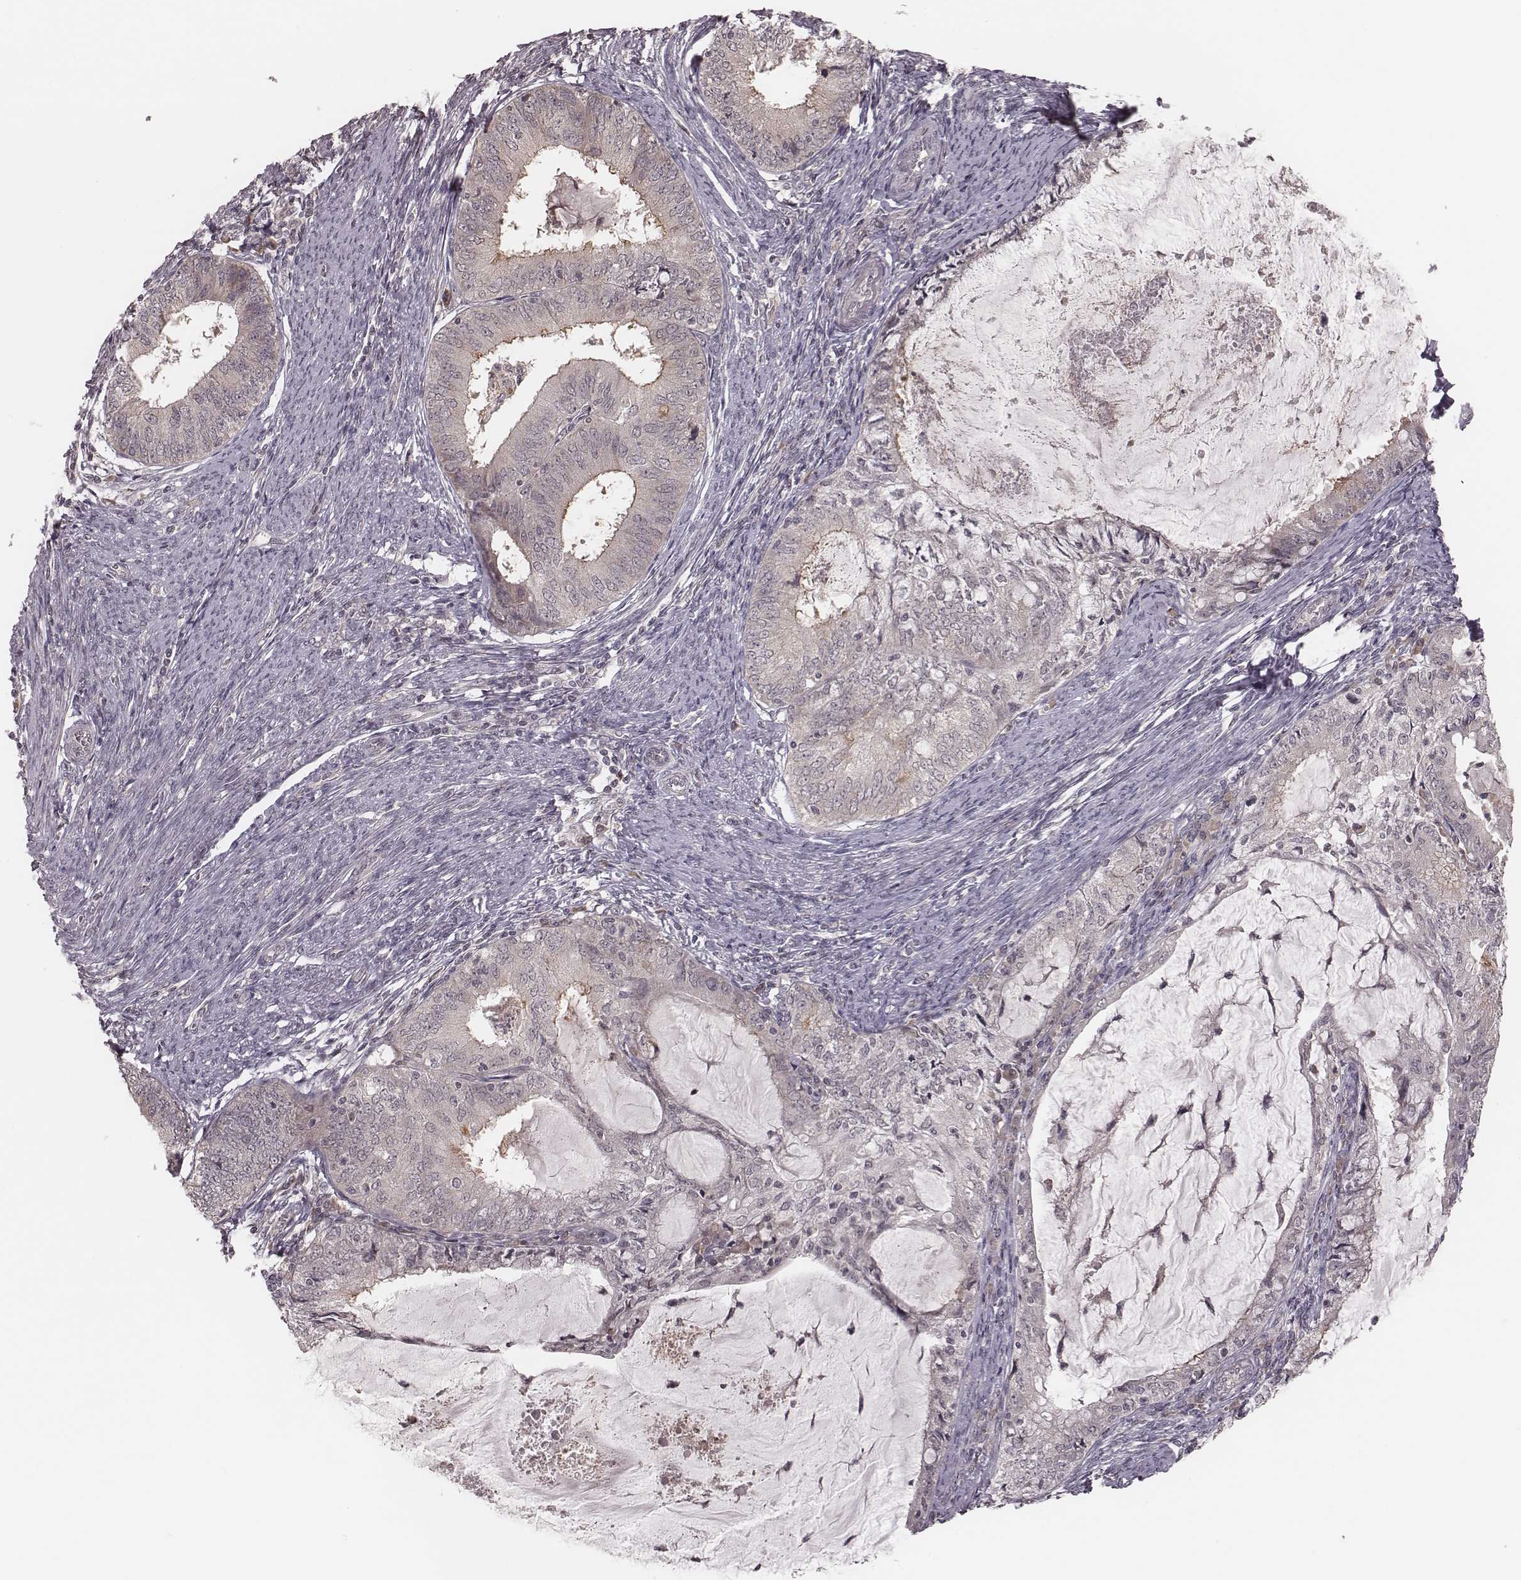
{"staining": {"intensity": "negative", "quantity": "none", "location": "none"}, "tissue": "endometrial cancer", "cell_type": "Tumor cells", "image_type": "cancer", "snomed": [{"axis": "morphology", "description": "Adenocarcinoma, NOS"}, {"axis": "topography", "description": "Endometrium"}], "caption": "This is a image of immunohistochemistry staining of endometrial cancer, which shows no positivity in tumor cells. (DAB IHC visualized using brightfield microscopy, high magnification).", "gene": "IL5", "patient": {"sex": "female", "age": 57}}